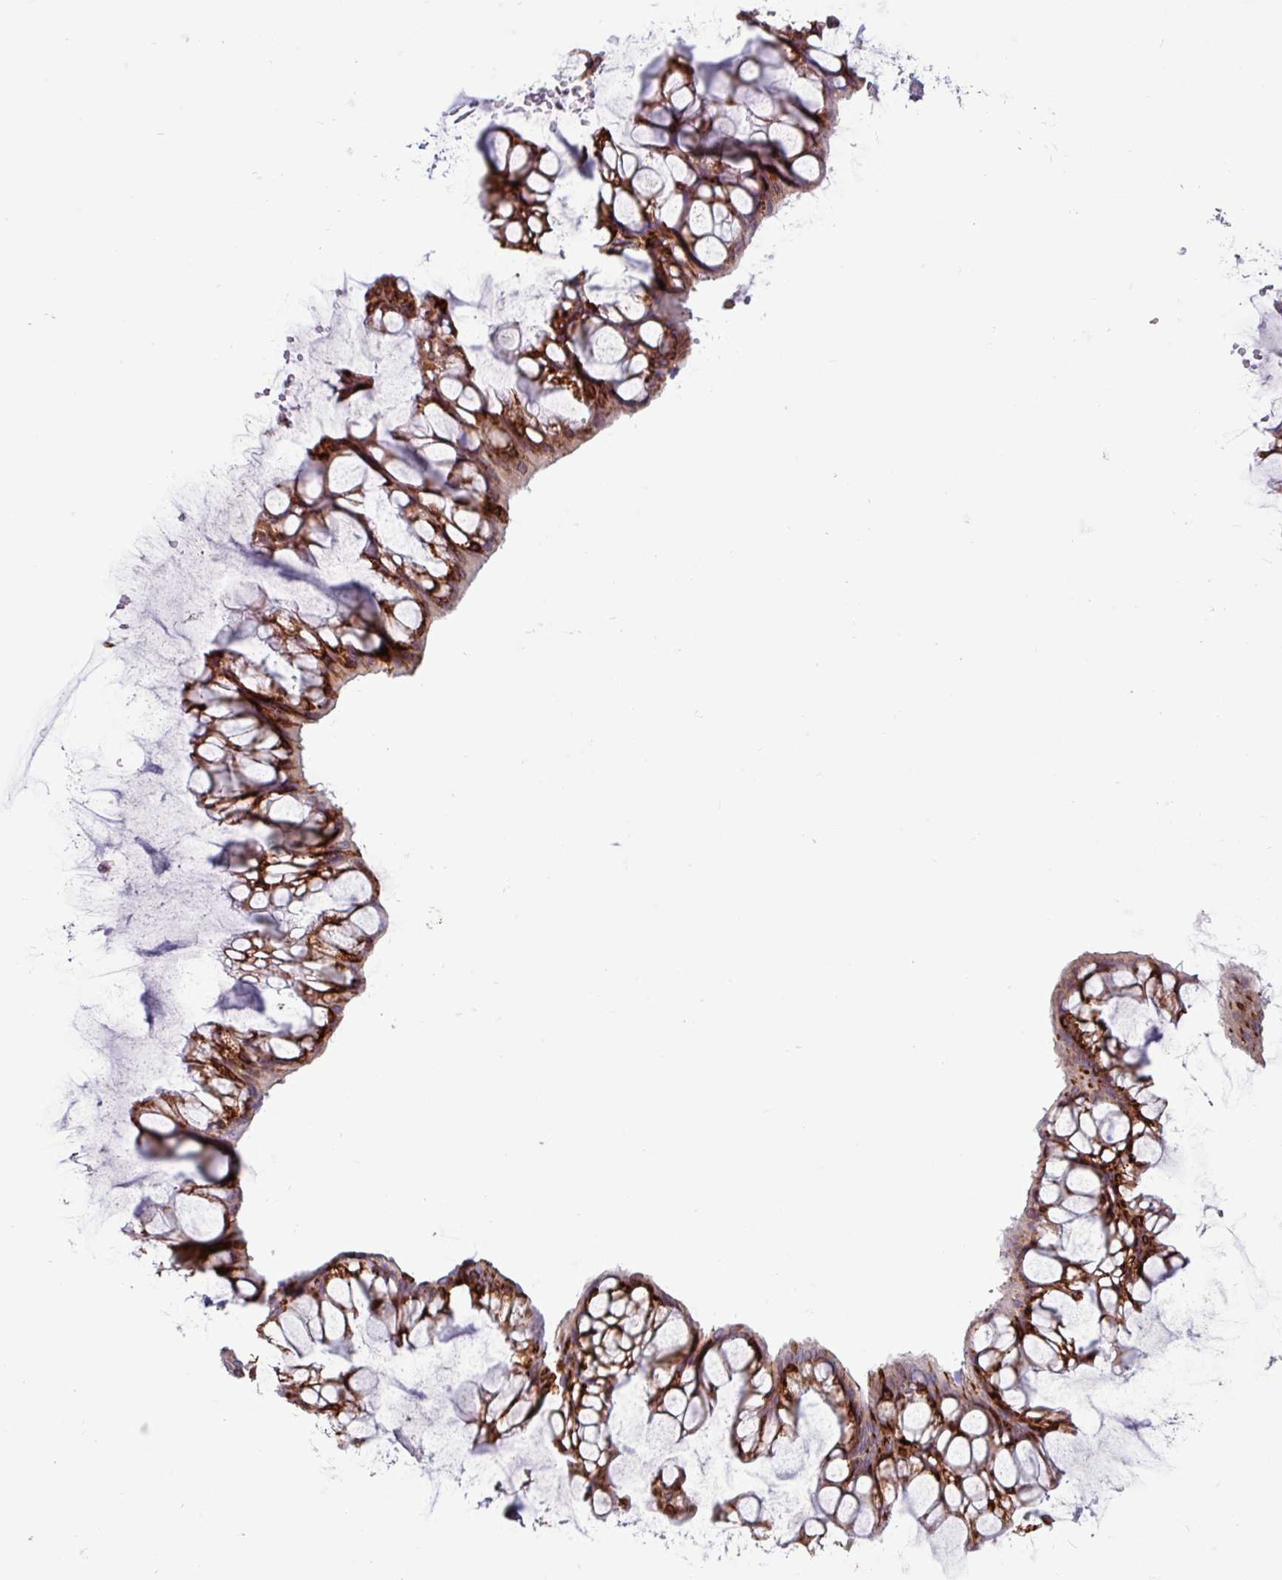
{"staining": {"intensity": "strong", "quantity": "25%-75%", "location": "cytoplasmic/membranous"}, "tissue": "ovarian cancer", "cell_type": "Tumor cells", "image_type": "cancer", "snomed": [{"axis": "morphology", "description": "Cystadenocarcinoma, mucinous, NOS"}, {"axis": "topography", "description": "Ovary"}], "caption": "An immunohistochemistry micrograph of neoplastic tissue is shown. Protein staining in brown labels strong cytoplasmic/membranous positivity in mucinous cystadenocarcinoma (ovarian) within tumor cells. The staining was performed using DAB (3,3'-diaminobenzidine), with brown indicating positive protein expression. Nuclei are stained blue with hematoxylin.", "gene": "PPP1R35", "patient": {"sex": "female", "age": 73}}